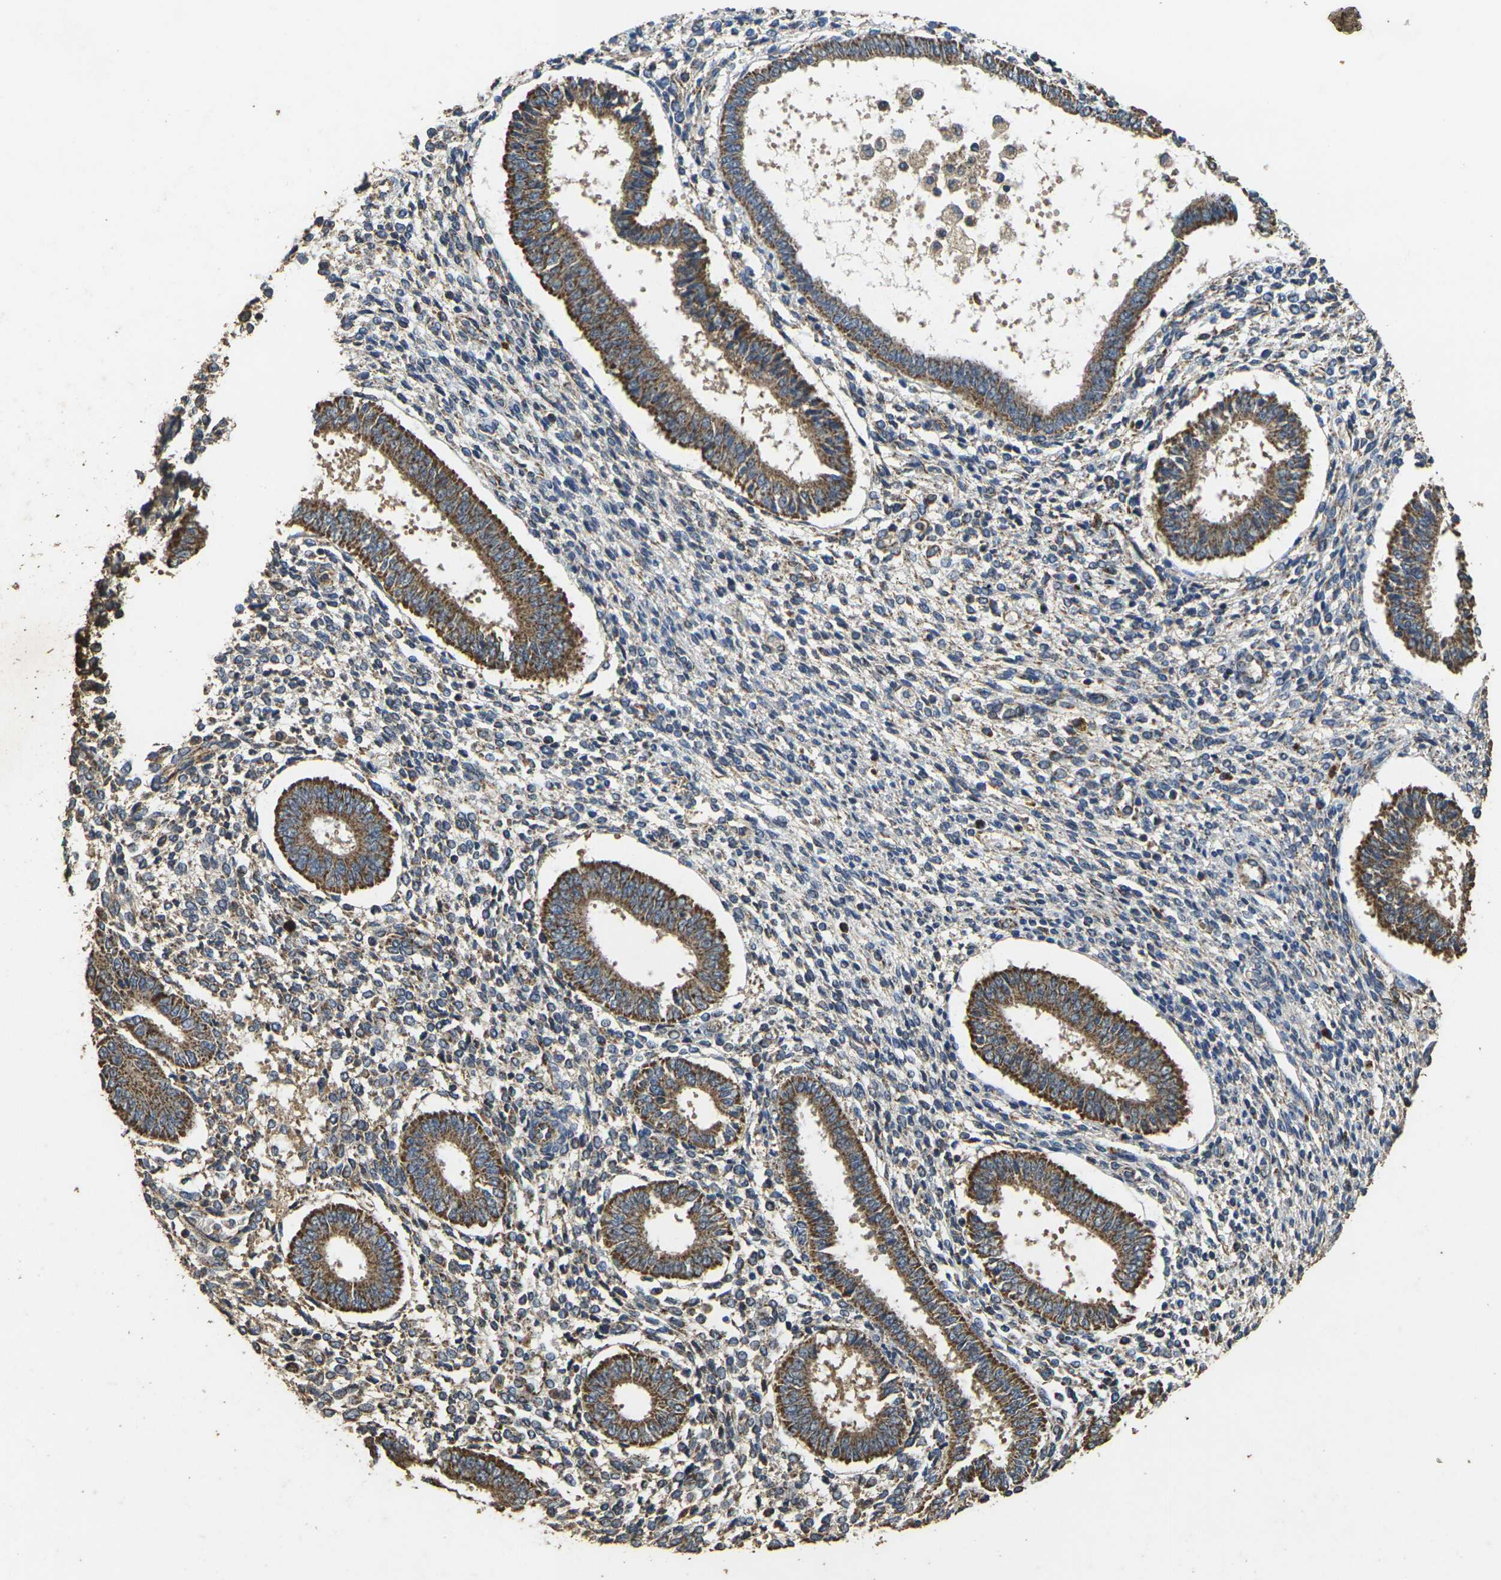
{"staining": {"intensity": "moderate", "quantity": ">75%", "location": "cytoplasmic/membranous"}, "tissue": "endometrium", "cell_type": "Cells in endometrial stroma", "image_type": "normal", "snomed": [{"axis": "morphology", "description": "Normal tissue, NOS"}, {"axis": "topography", "description": "Endometrium"}], "caption": "The micrograph reveals a brown stain indicating the presence of a protein in the cytoplasmic/membranous of cells in endometrial stroma in endometrium. (DAB = brown stain, brightfield microscopy at high magnification).", "gene": "MAPK11", "patient": {"sex": "female", "age": 35}}